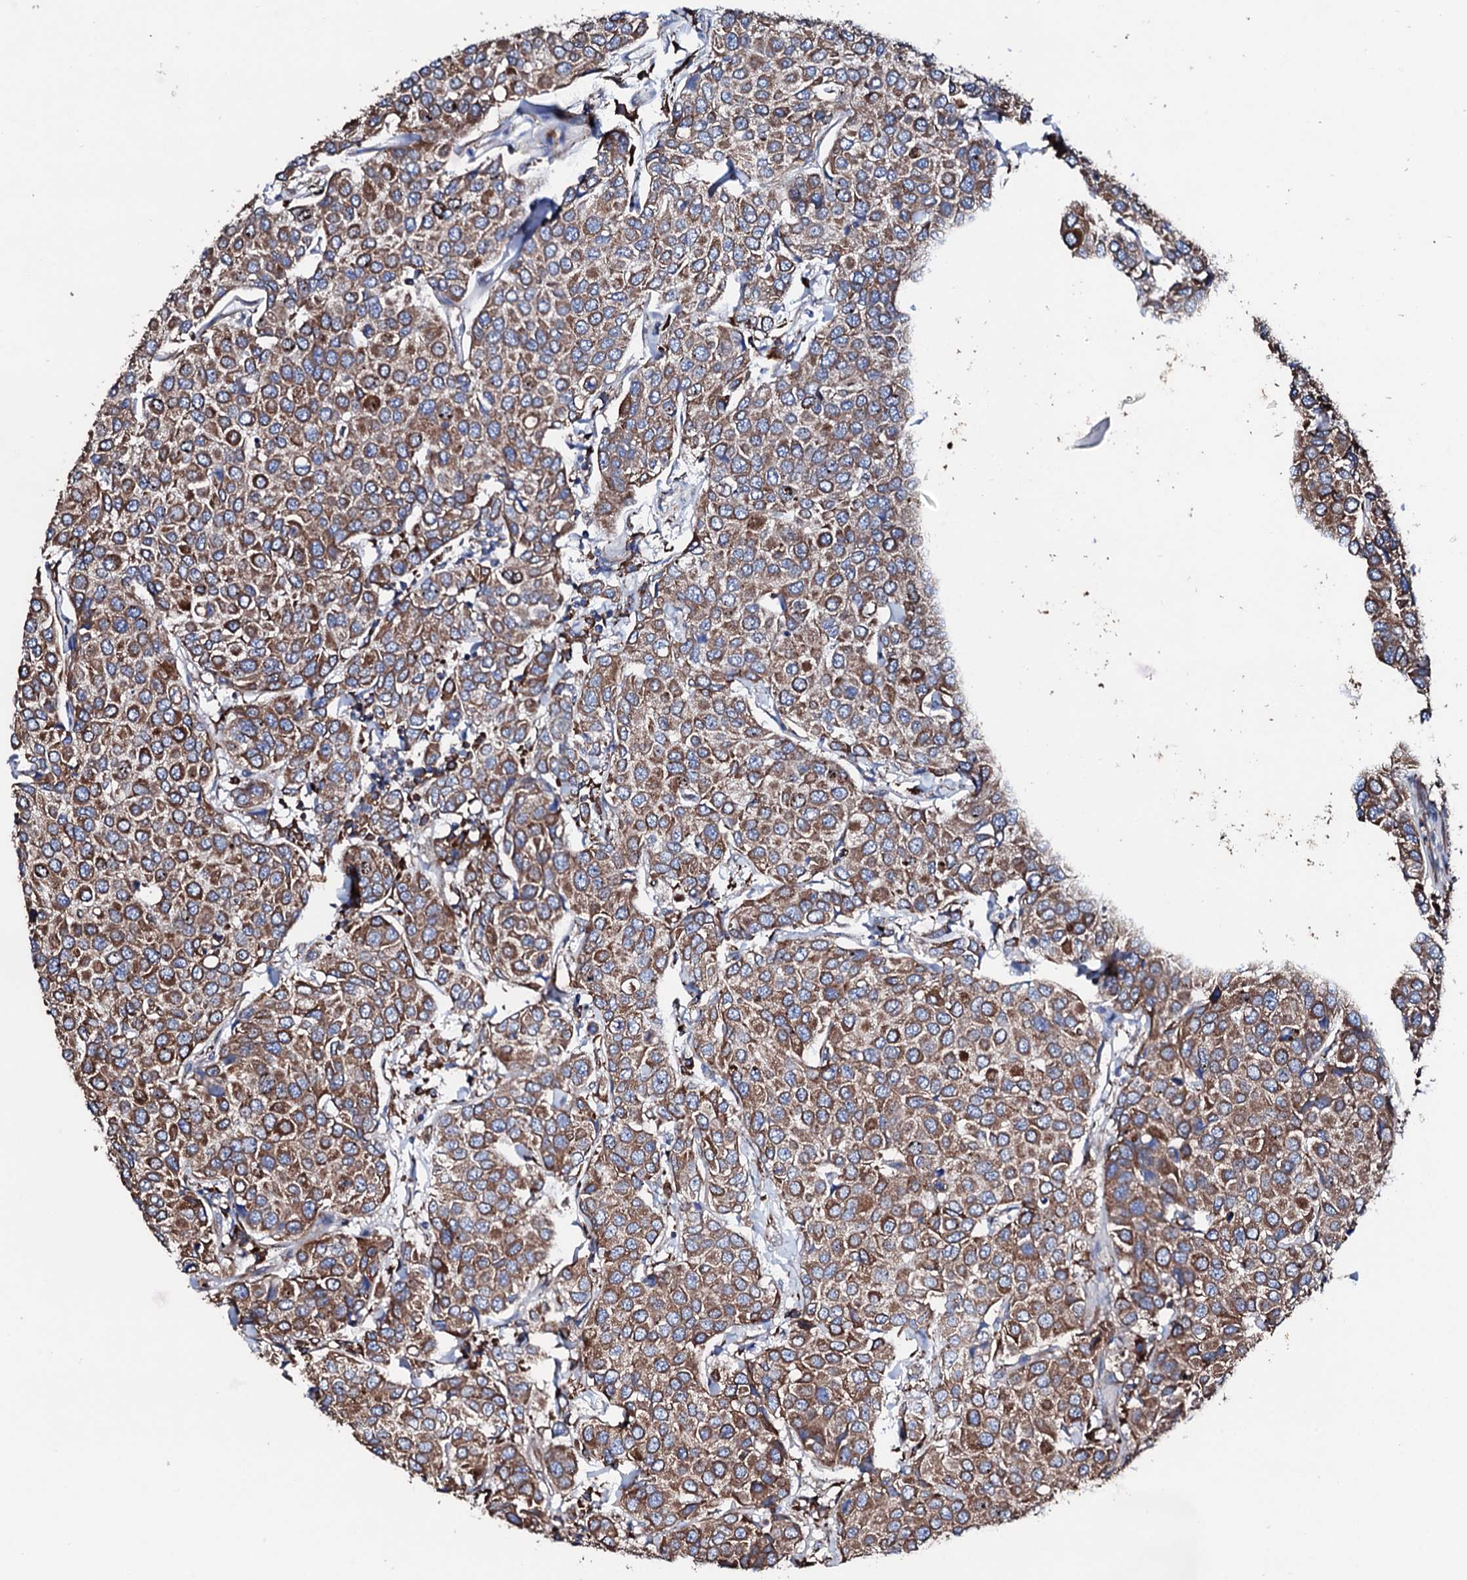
{"staining": {"intensity": "moderate", "quantity": ">75%", "location": "cytoplasmic/membranous"}, "tissue": "breast cancer", "cell_type": "Tumor cells", "image_type": "cancer", "snomed": [{"axis": "morphology", "description": "Duct carcinoma"}, {"axis": "topography", "description": "Breast"}], "caption": "Breast cancer stained for a protein displays moderate cytoplasmic/membranous positivity in tumor cells.", "gene": "AMDHD1", "patient": {"sex": "female", "age": 55}}